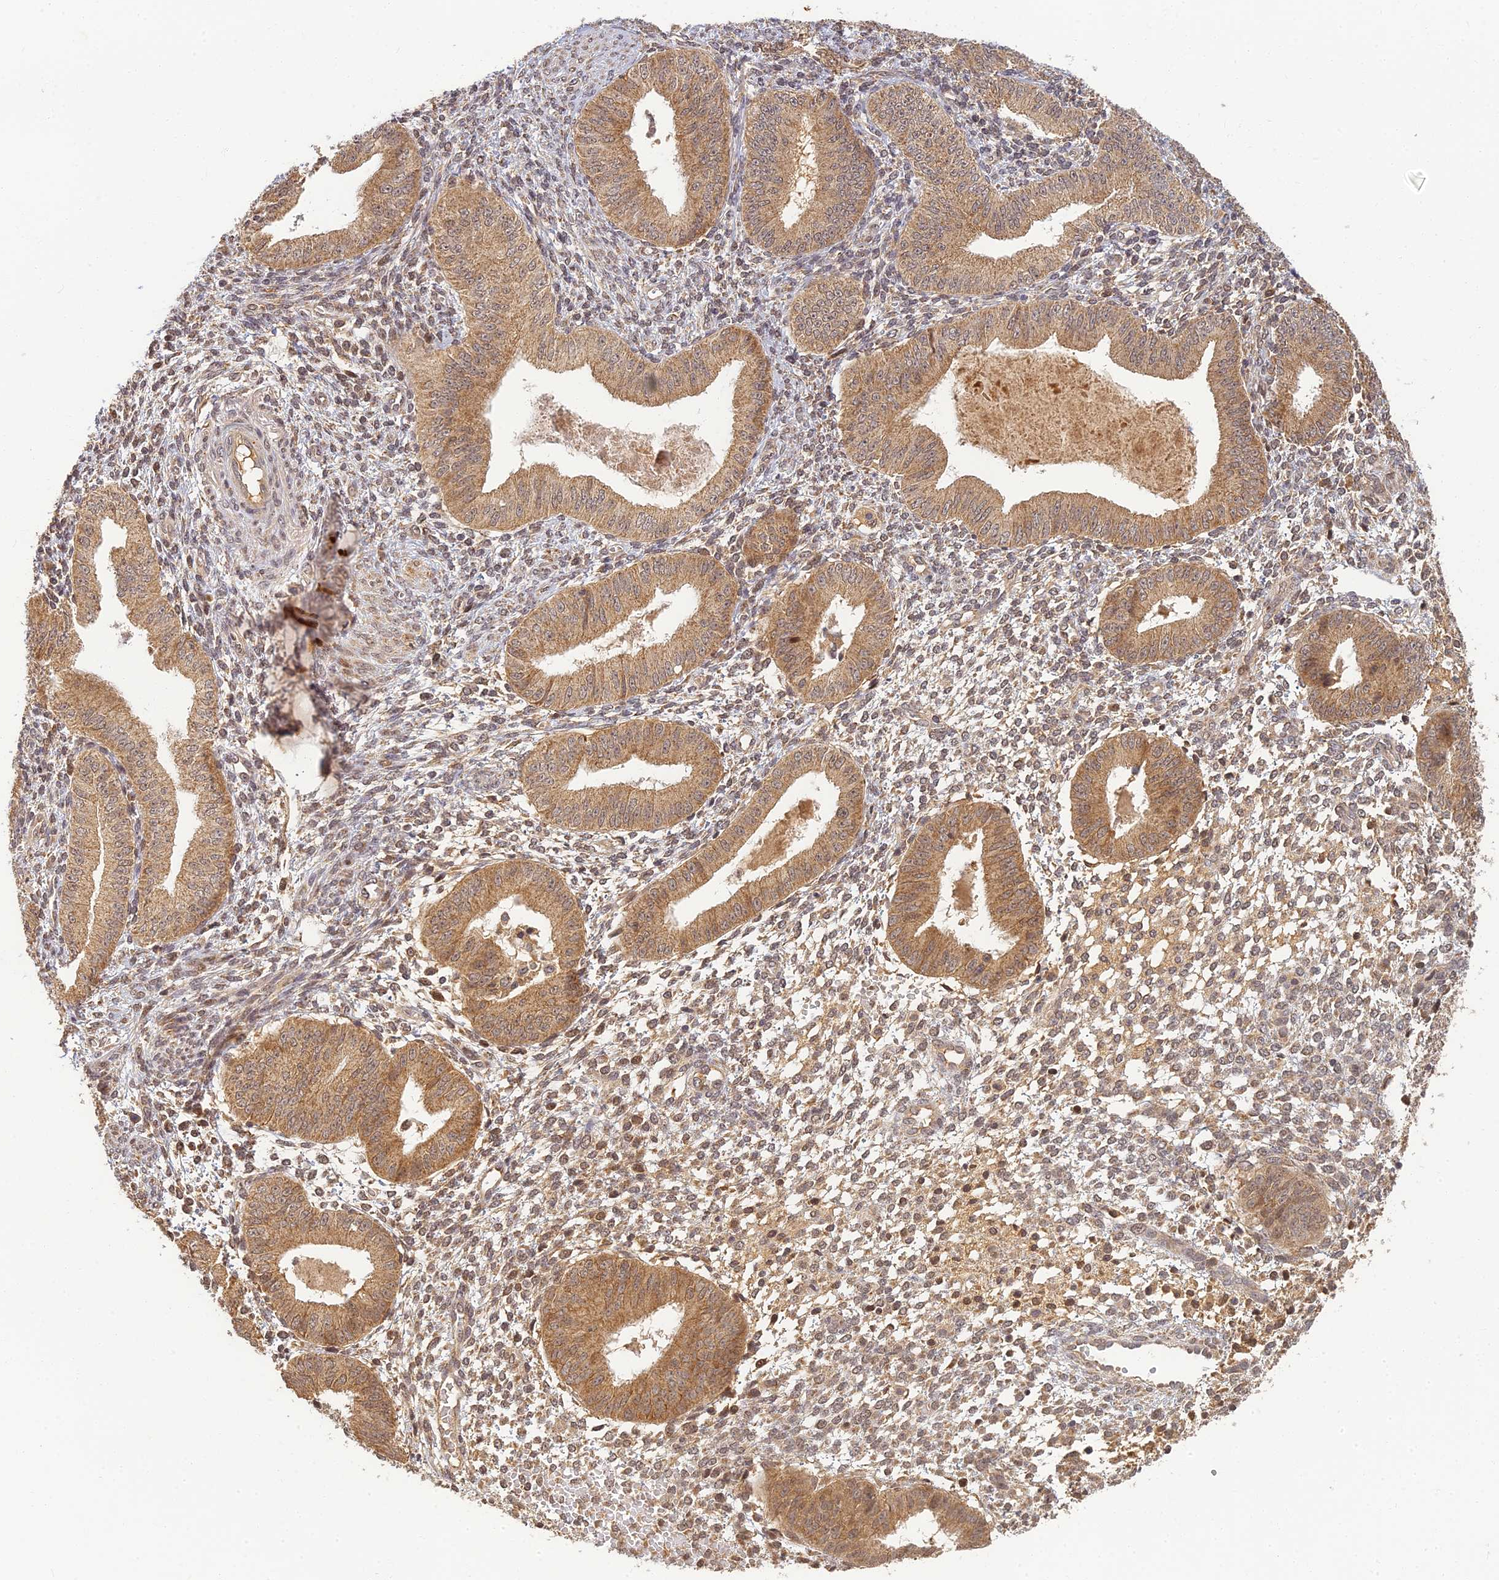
{"staining": {"intensity": "moderate", "quantity": "25%-75%", "location": "cytoplasmic/membranous"}, "tissue": "endometrium", "cell_type": "Cells in endometrial stroma", "image_type": "normal", "snomed": [{"axis": "morphology", "description": "Normal tissue, NOS"}, {"axis": "topography", "description": "Endometrium"}], "caption": "Cells in endometrial stroma demonstrate medium levels of moderate cytoplasmic/membranous expression in approximately 25%-75% of cells in normal endometrium. (DAB = brown stain, brightfield microscopy at high magnification).", "gene": "RGL3", "patient": {"sex": "female", "age": 49}}